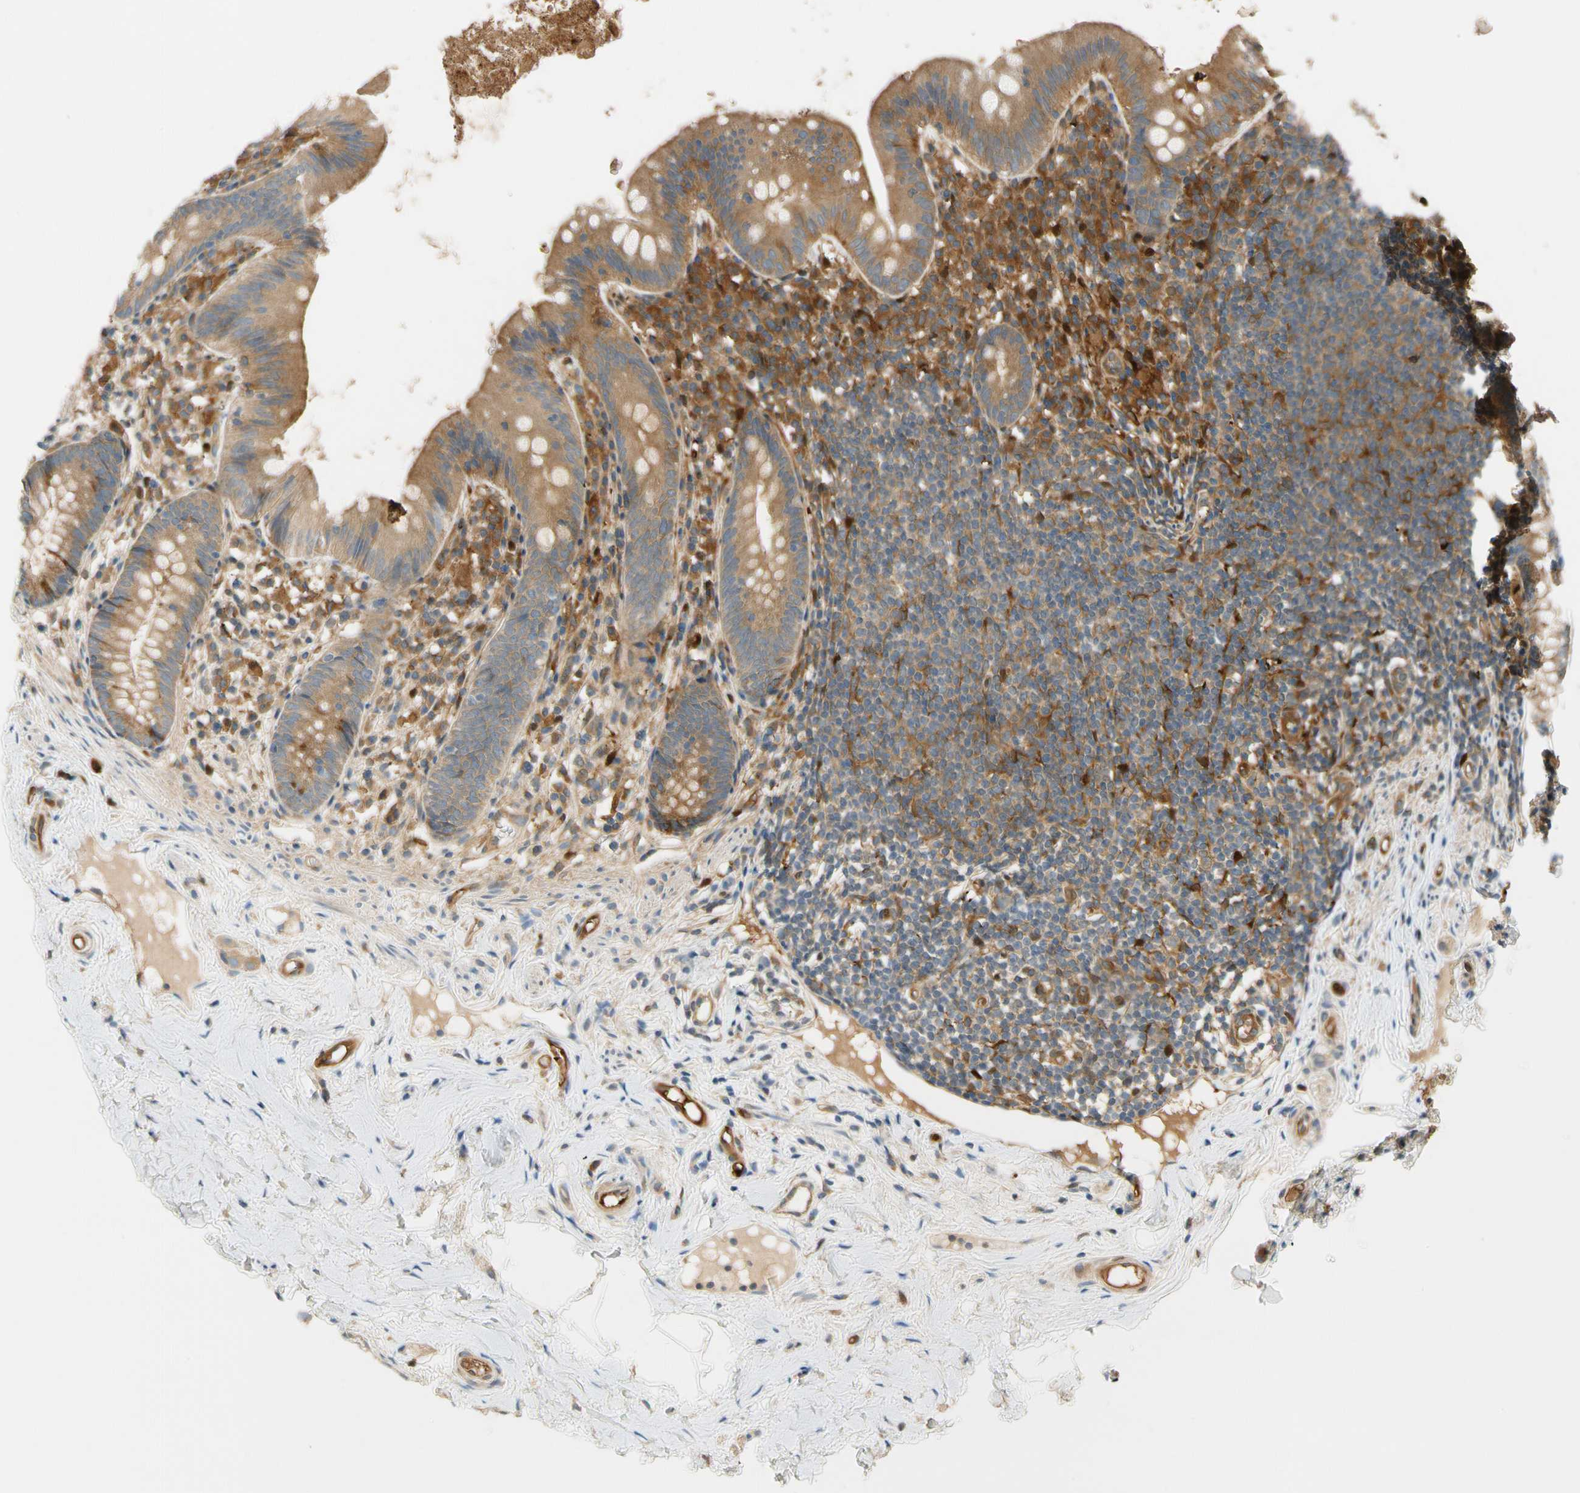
{"staining": {"intensity": "moderate", "quantity": ">75%", "location": "cytoplasmic/membranous"}, "tissue": "appendix", "cell_type": "Glandular cells", "image_type": "normal", "snomed": [{"axis": "morphology", "description": "Normal tissue, NOS"}, {"axis": "topography", "description": "Appendix"}], "caption": "This histopathology image displays immunohistochemistry staining of normal appendix, with medium moderate cytoplasmic/membranous staining in about >75% of glandular cells.", "gene": "PARP14", "patient": {"sex": "male", "age": 52}}